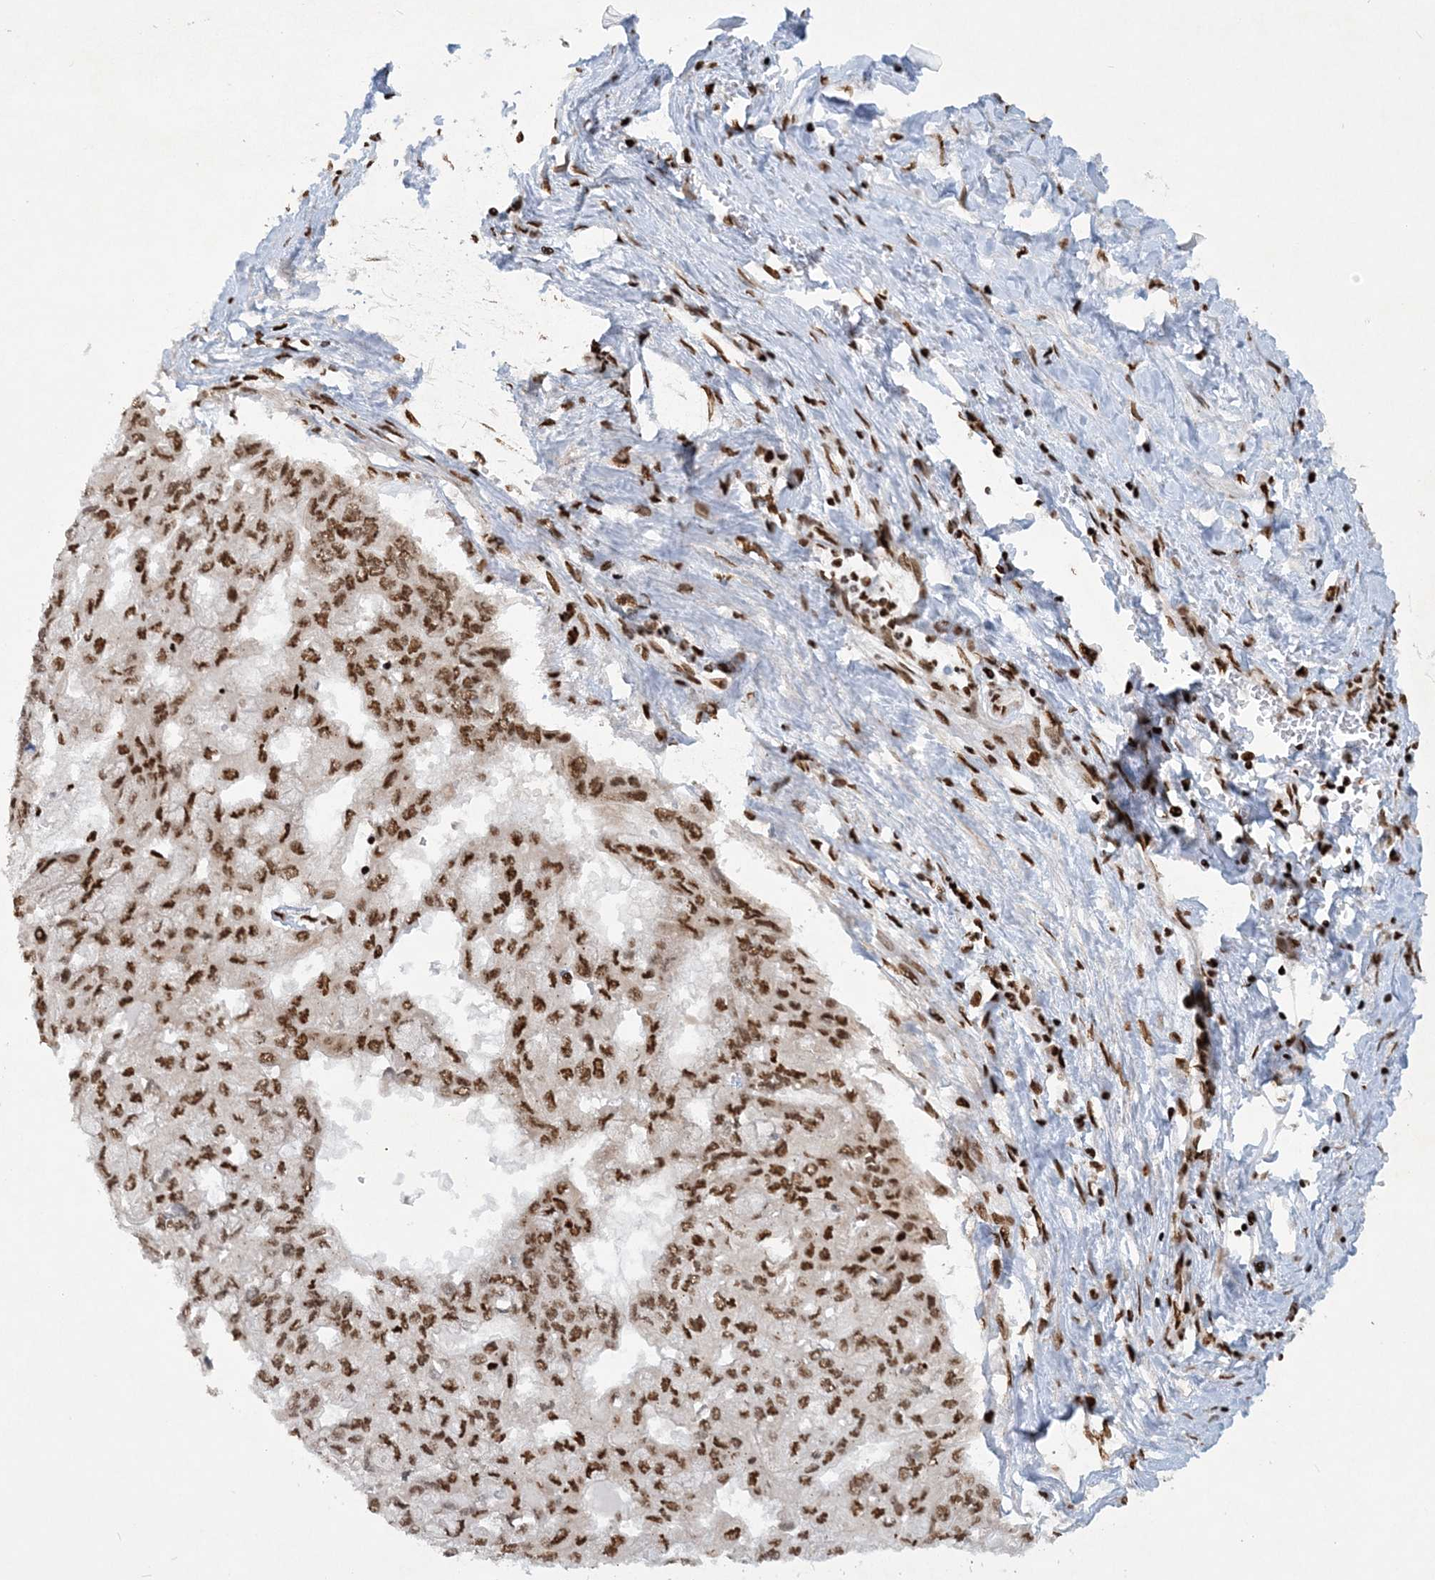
{"staining": {"intensity": "moderate", "quantity": ">75%", "location": "nuclear"}, "tissue": "pancreatic cancer", "cell_type": "Tumor cells", "image_type": "cancer", "snomed": [{"axis": "morphology", "description": "Adenocarcinoma, NOS"}, {"axis": "topography", "description": "Pancreas"}], "caption": "High-magnification brightfield microscopy of pancreatic cancer stained with DAB (brown) and counterstained with hematoxylin (blue). tumor cells exhibit moderate nuclear staining is present in about>75% of cells.", "gene": "DELE1", "patient": {"sex": "male", "age": 51}}